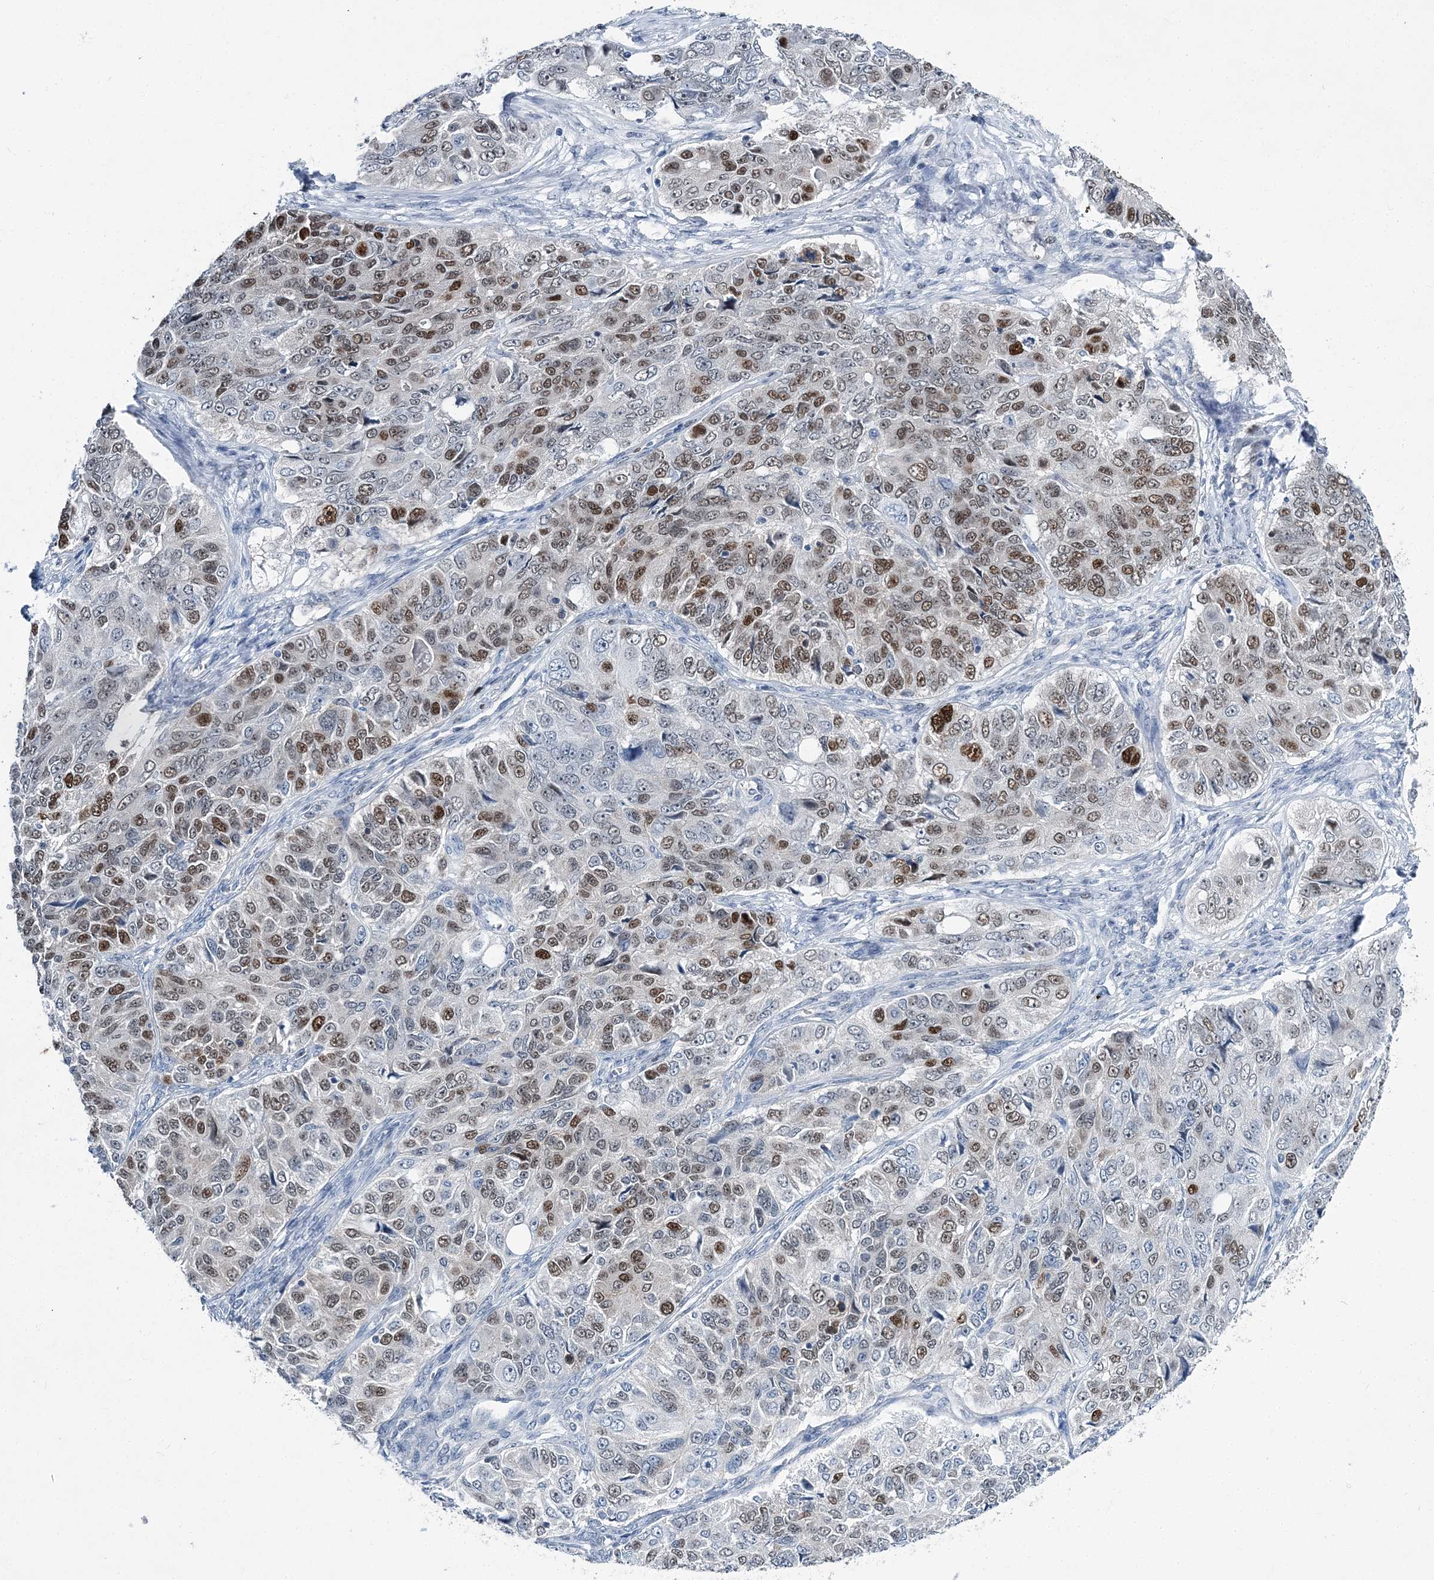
{"staining": {"intensity": "moderate", "quantity": "25%-75%", "location": "nuclear"}, "tissue": "ovarian cancer", "cell_type": "Tumor cells", "image_type": "cancer", "snomed": [{"axis": "morphology", "description": "Carcinoma, endometroid"}, {"axis": "topography", "description": "Ovary"}], "caption": "Human ovarian endometroid carcinoma stained for a protein (brown) exhibits moderate nuclear positive positivity in about 25%-75% of tumor cells.", "gene": "HAT1", "patient": {"sex": "female", "age": 51}}